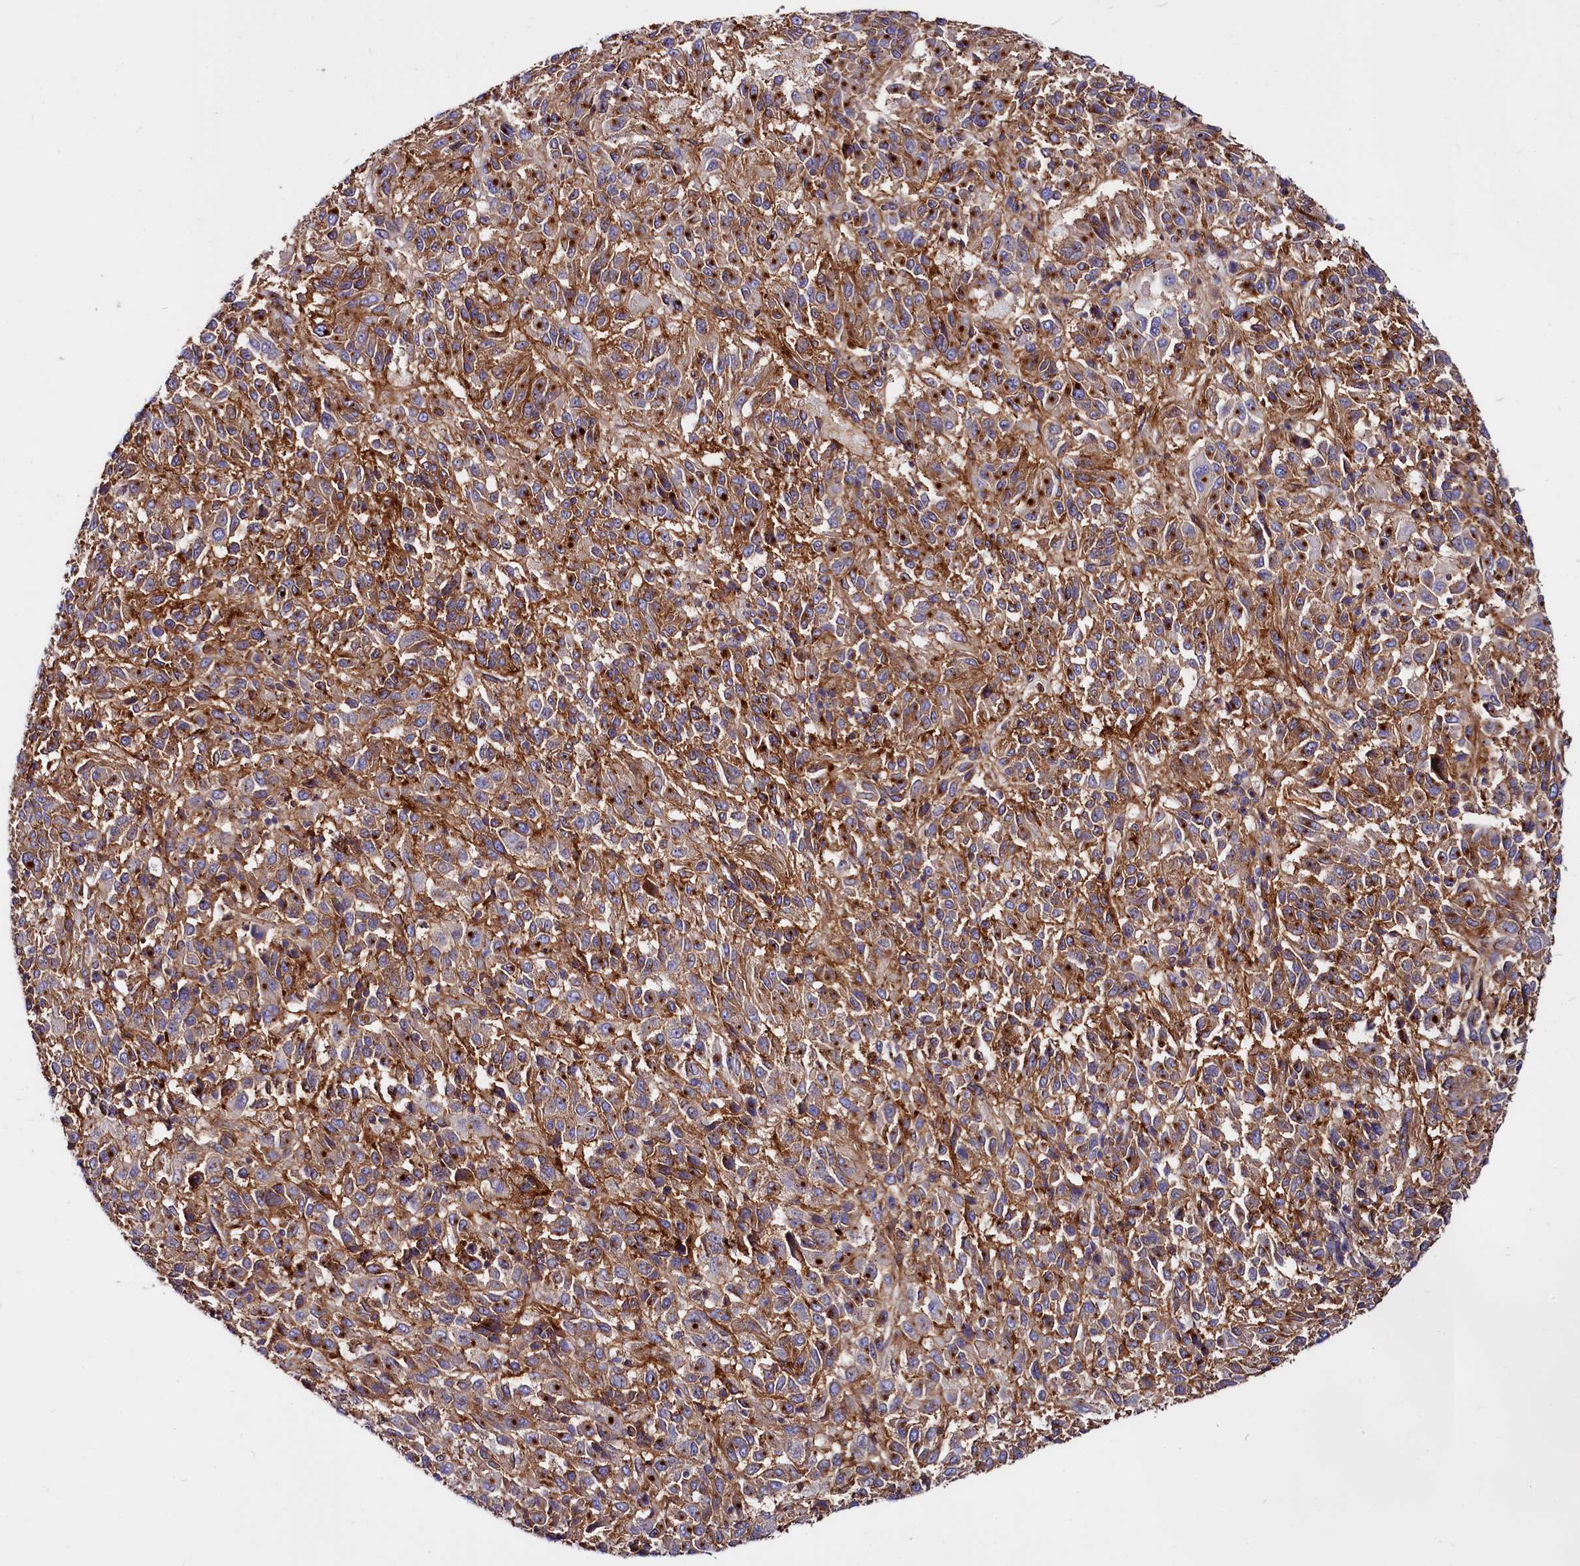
{"staining": {"intensity": "moderate", "quantity": ">75%", "location": "cytoplasmic/membranous"}, "tissue": "melanoma", "cell_type": "Tumor cells", "image_type": "cancer", "snomed": [{"axis": "morphology", "description": "Malignant melanoma, Metastatic site"}, {"axis": "topography", "description": "Lung"}], "caption": "Protein analysis of melanoma tissue displays moderate cytoplasmic/membranous expression in about >75% of tumor cells. (IHC, brightfield microscopy, high magnification).", "gene": "ANO6", "patient": {"sex": "male", "age": 64}}